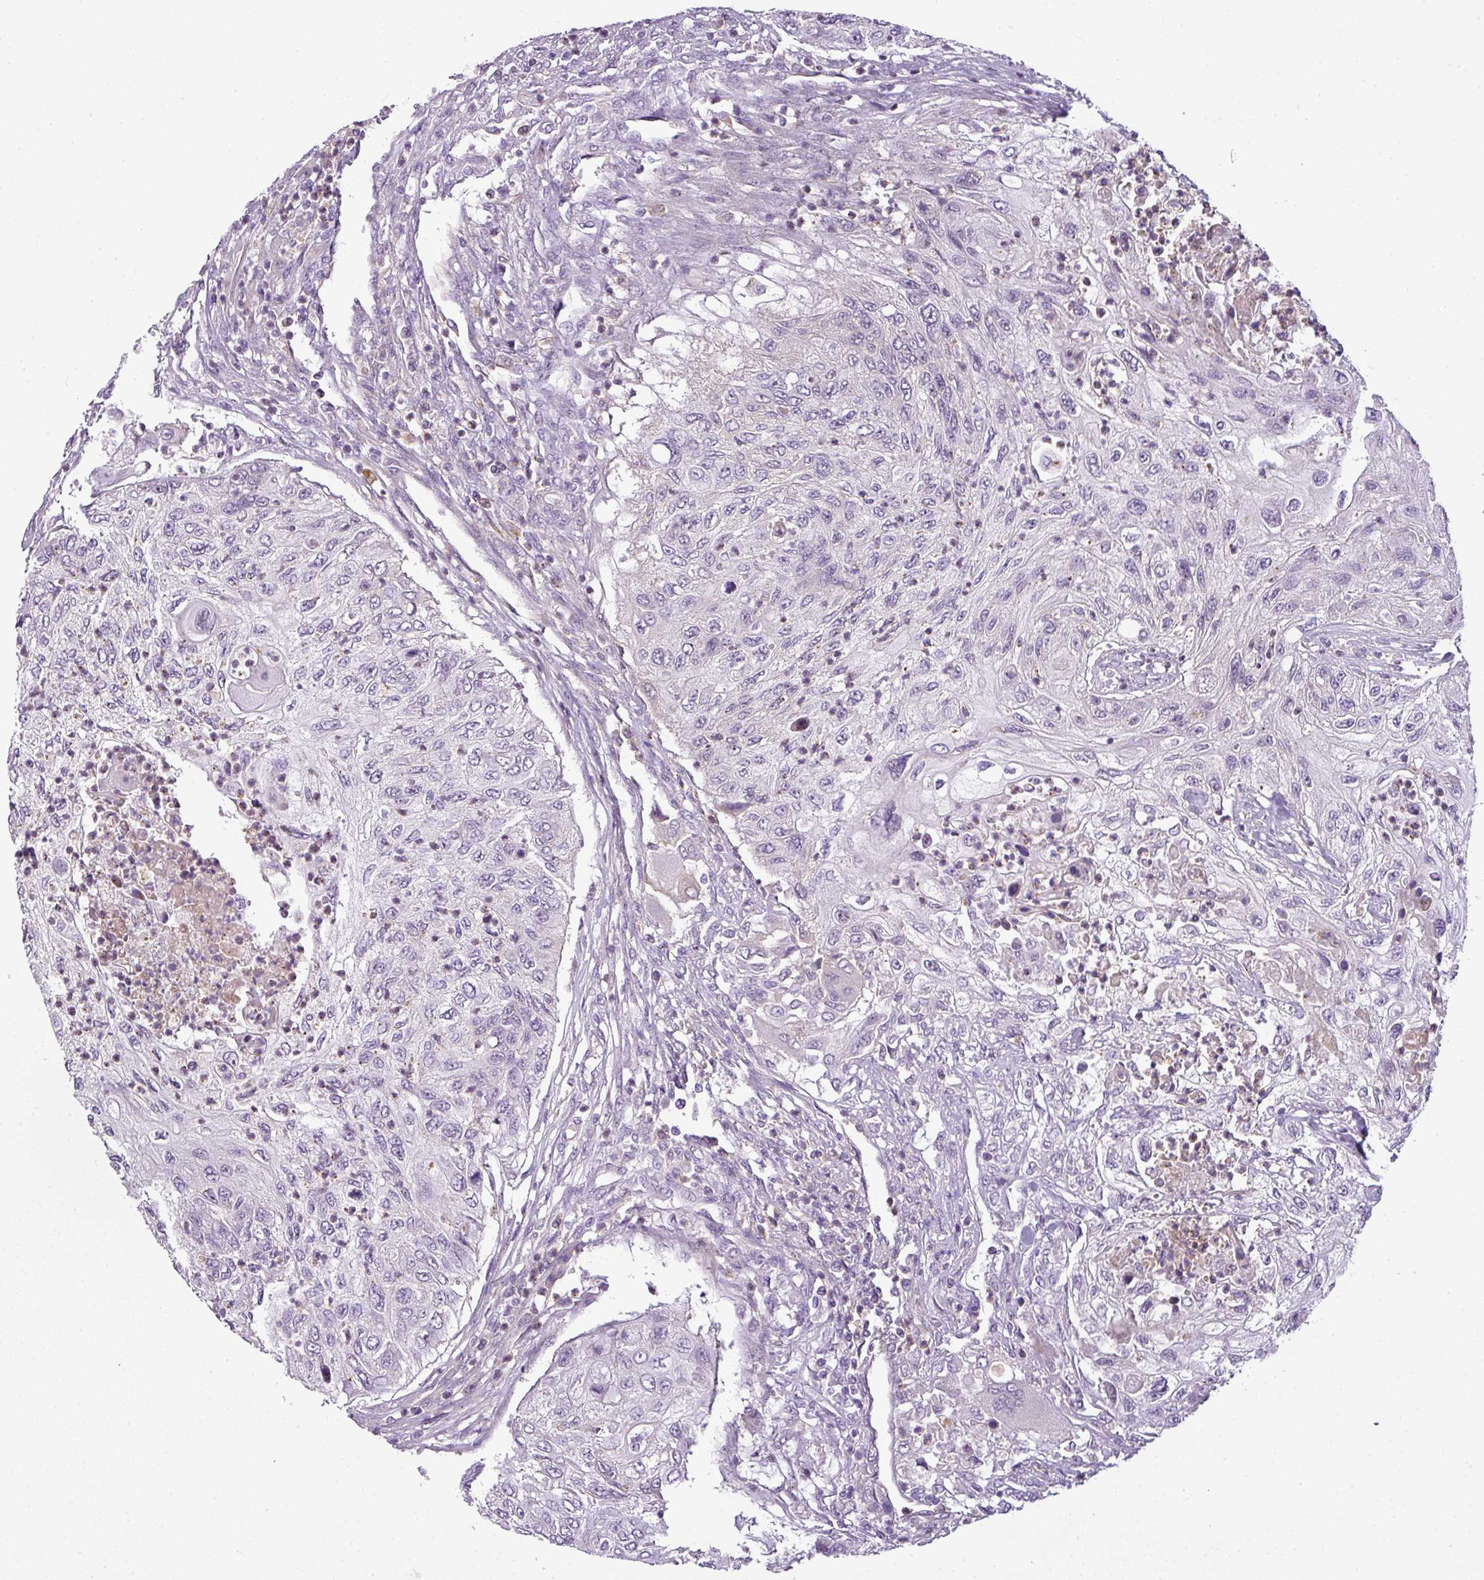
{"staining": {"intensity": "negative", "quantity": "none", "location": "none"}, "tissue": "urothelial cancer", "cell_type": "Tumor cells", "image_type": "cancer", "snomed": [{"axis": "morphology", "description": "Urothelial carcinoma, High grade"}, {"axis": "topography", "description": "Urinary bladder"}], "caption": "Micrograph shows no protein staining in tumor cells of urothelial carcinoma (high-grade) tissue.", "gene": "C4B", "patient": {"sex": "female", "age": 60}}